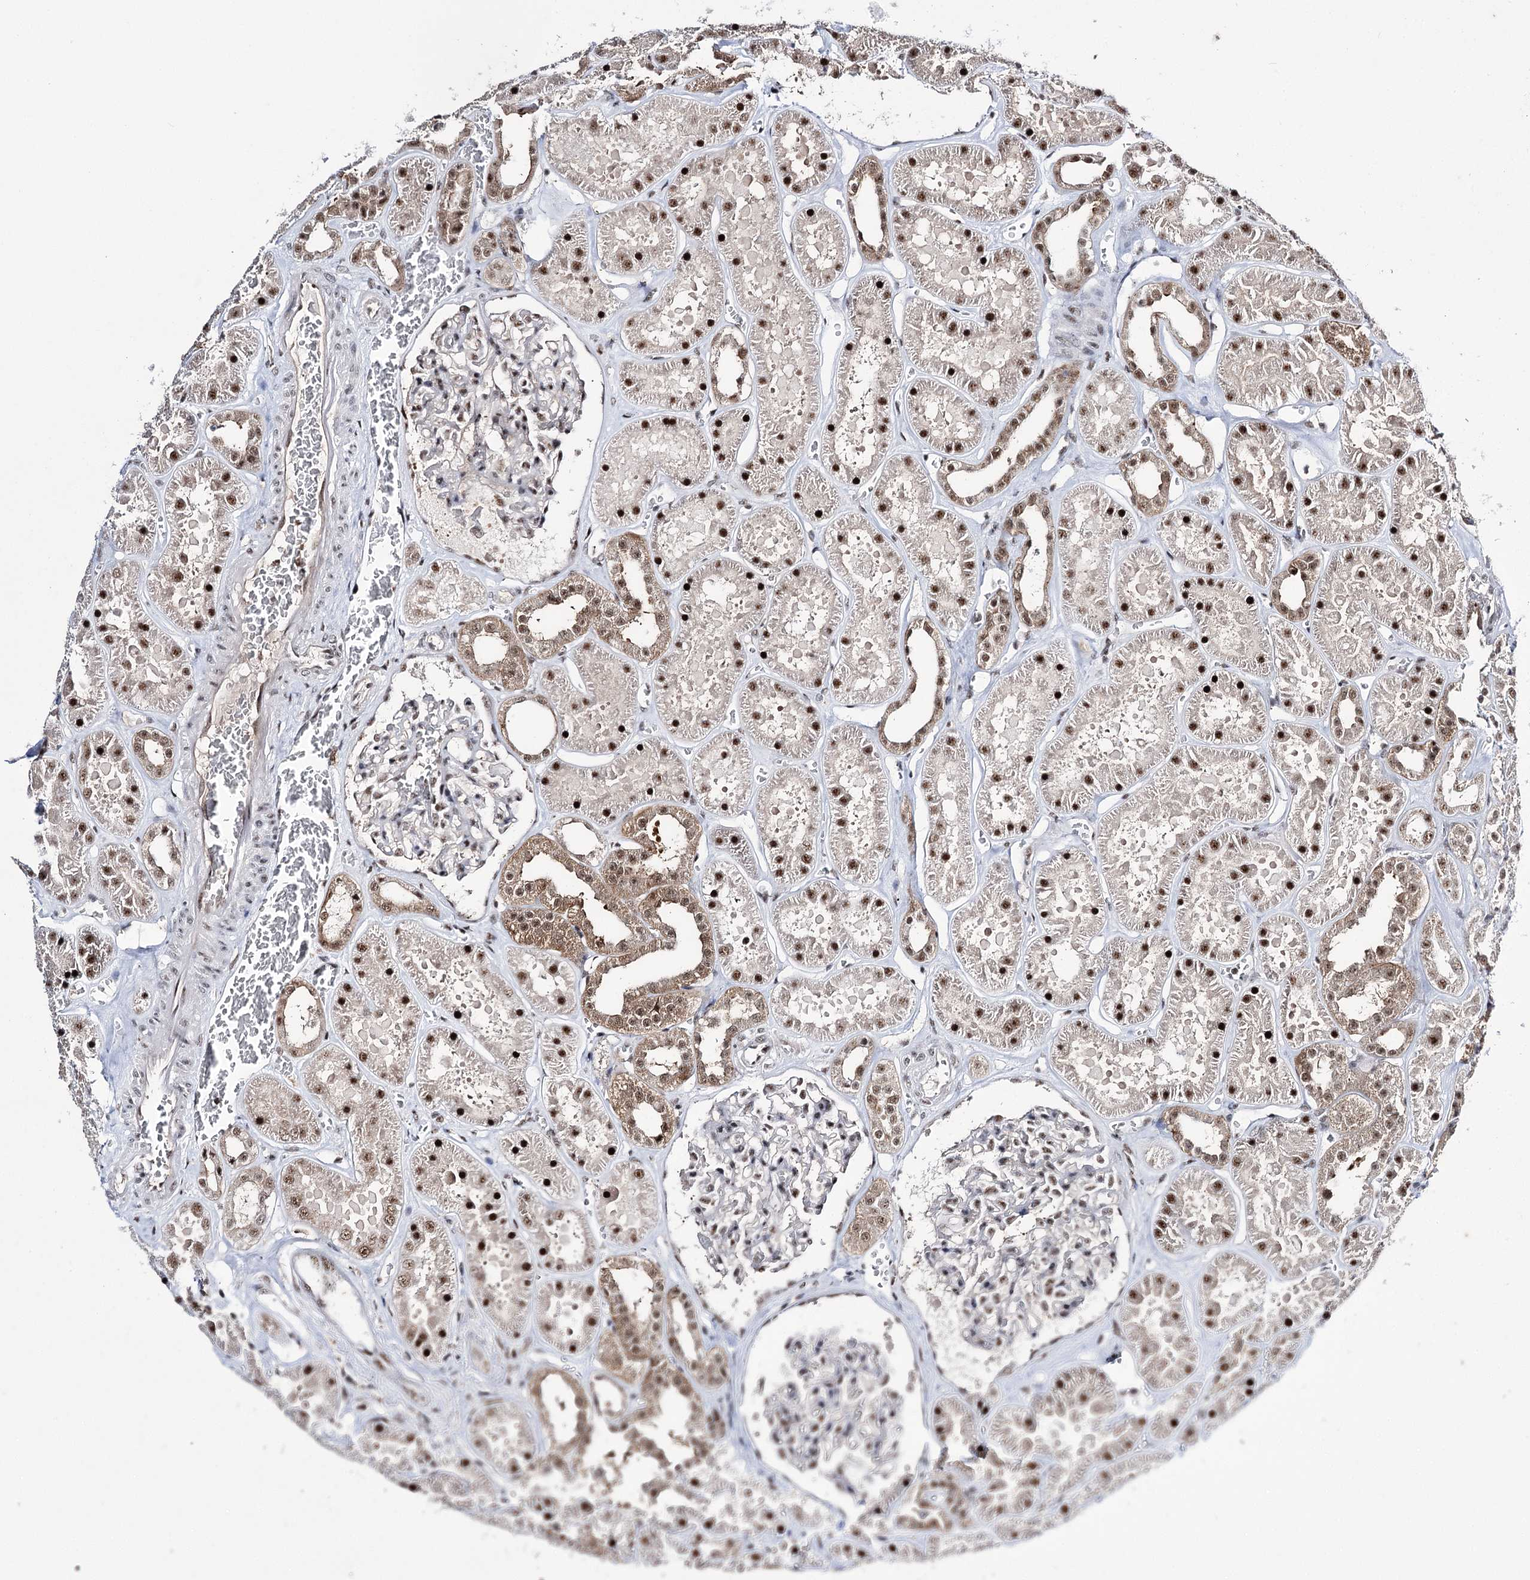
{"staining": {"intensity": "weak", "quantity": "25%-75%", "location": "nuclear"}, "tissue": "kidney", "cell_type": "Cells in glomeruli", "image_type": "normal", "snomed": [{"axis": "morphology", "description": "Normal tissue, NOS"}, {"axis": "topography", "description": "Kidney"}], "caption": "Brown immunohistochemical staining in benign human kidney demonstrates weak nuclear positivity in approximately 25%-75% of cells in glomeruli. (DAB (3,3'-diaminobenzidine) = brown stain, brightfield microscopy at high magnification).", "gene": "PRPF40A", "patient": {"sex": "female", "age": 41}}